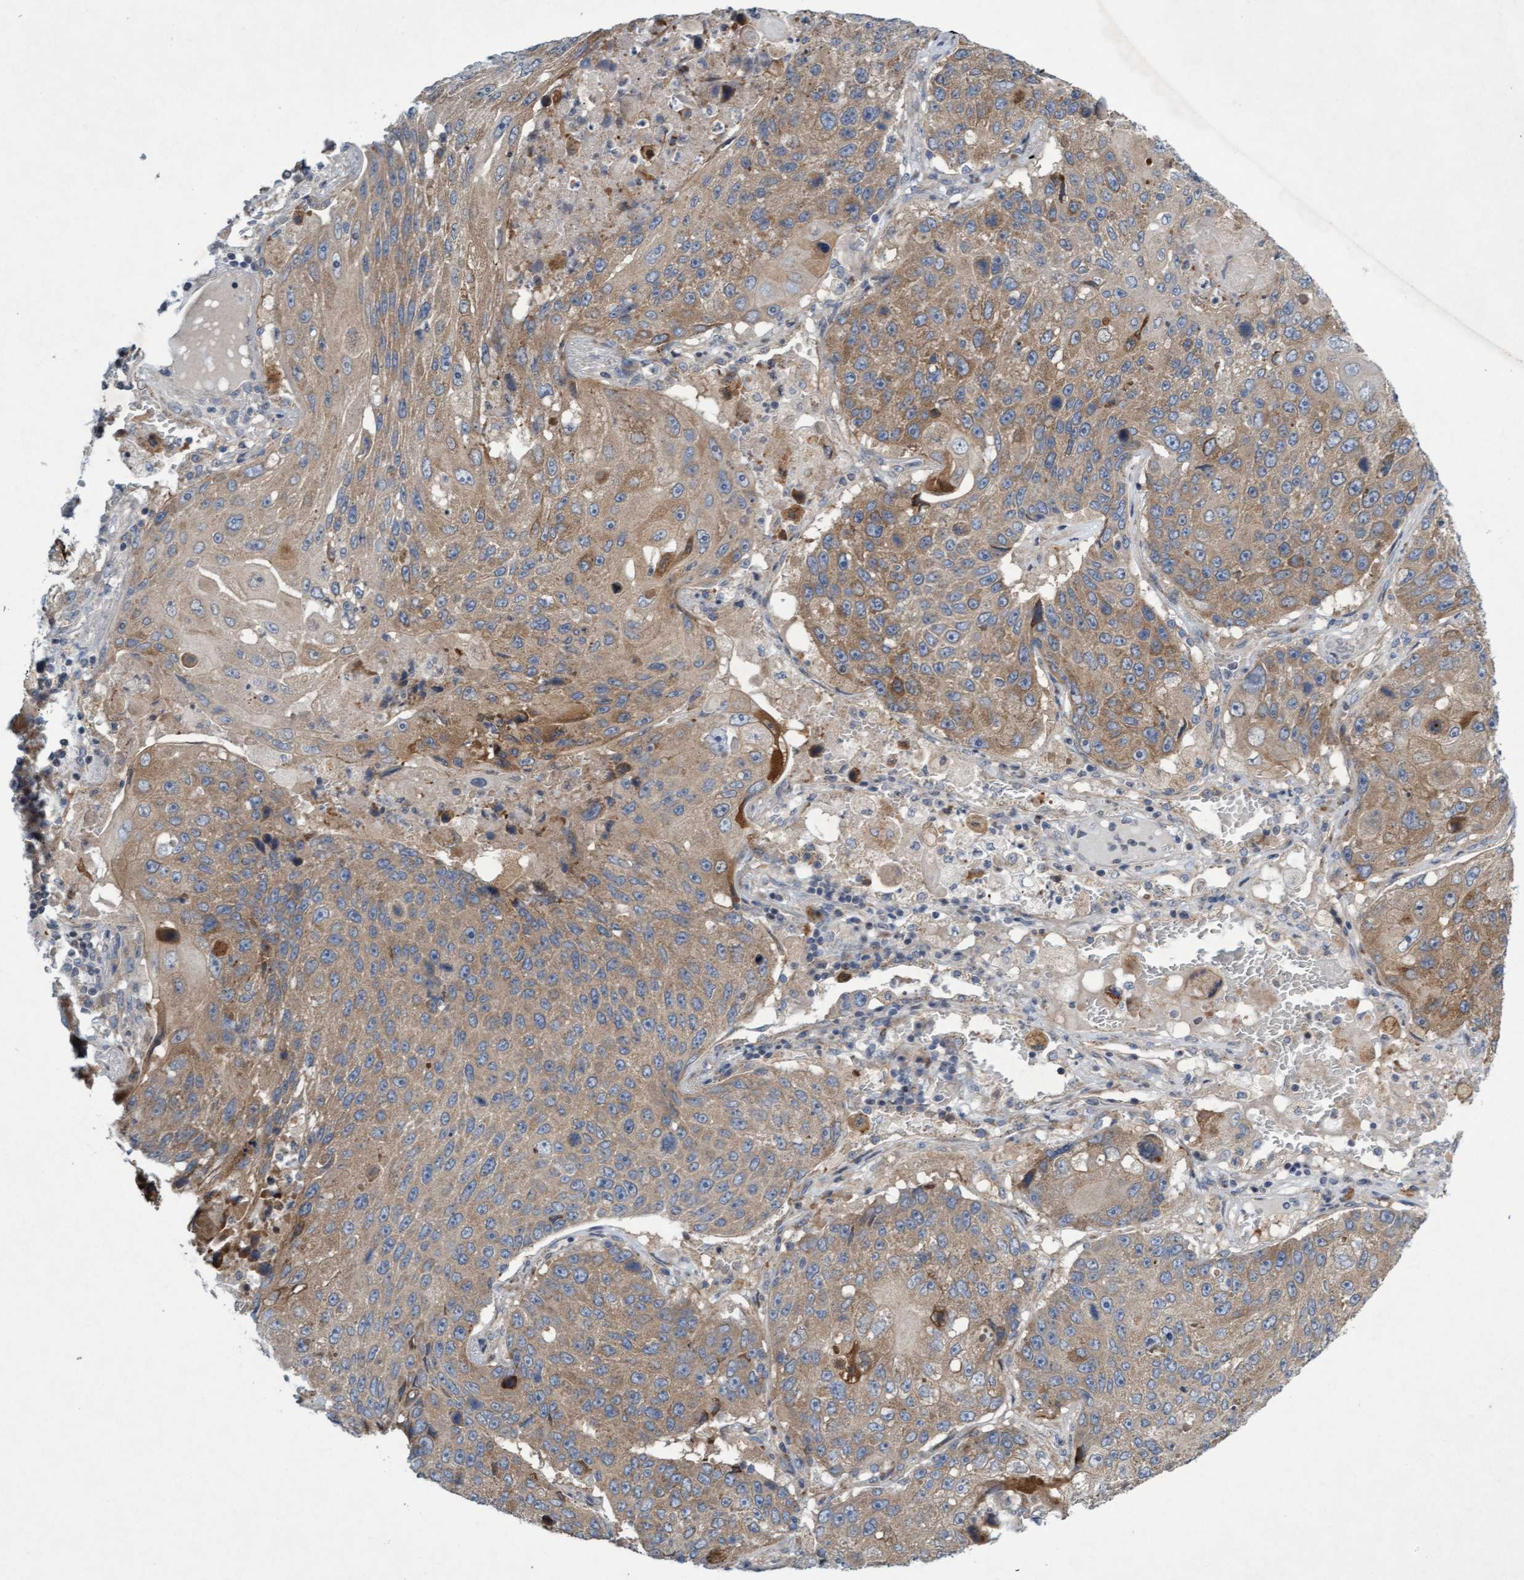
{"staining": {"intensity": "moderate", "quantity": ">75%", "location": "cytoplasmic/membranous"}, "tissue": "lung cancer", "cell_type": "Tumor cells", "image_type": "cancer", "snomed": [{"axis": "morphology", "description": "Squamous cell carcinoma, NOS"}, {"axis": "topography", "description": "Lung"}], "caption": "Human lung cancer (squamous cell carcinoma) stained for a protein (brown) demonstrates moderate cytoplasmic/membranous positive positivity in approximately >75% of tumor cells.", "gene": "DDHD2", "patient": {"sex": "male", "age": 61}}